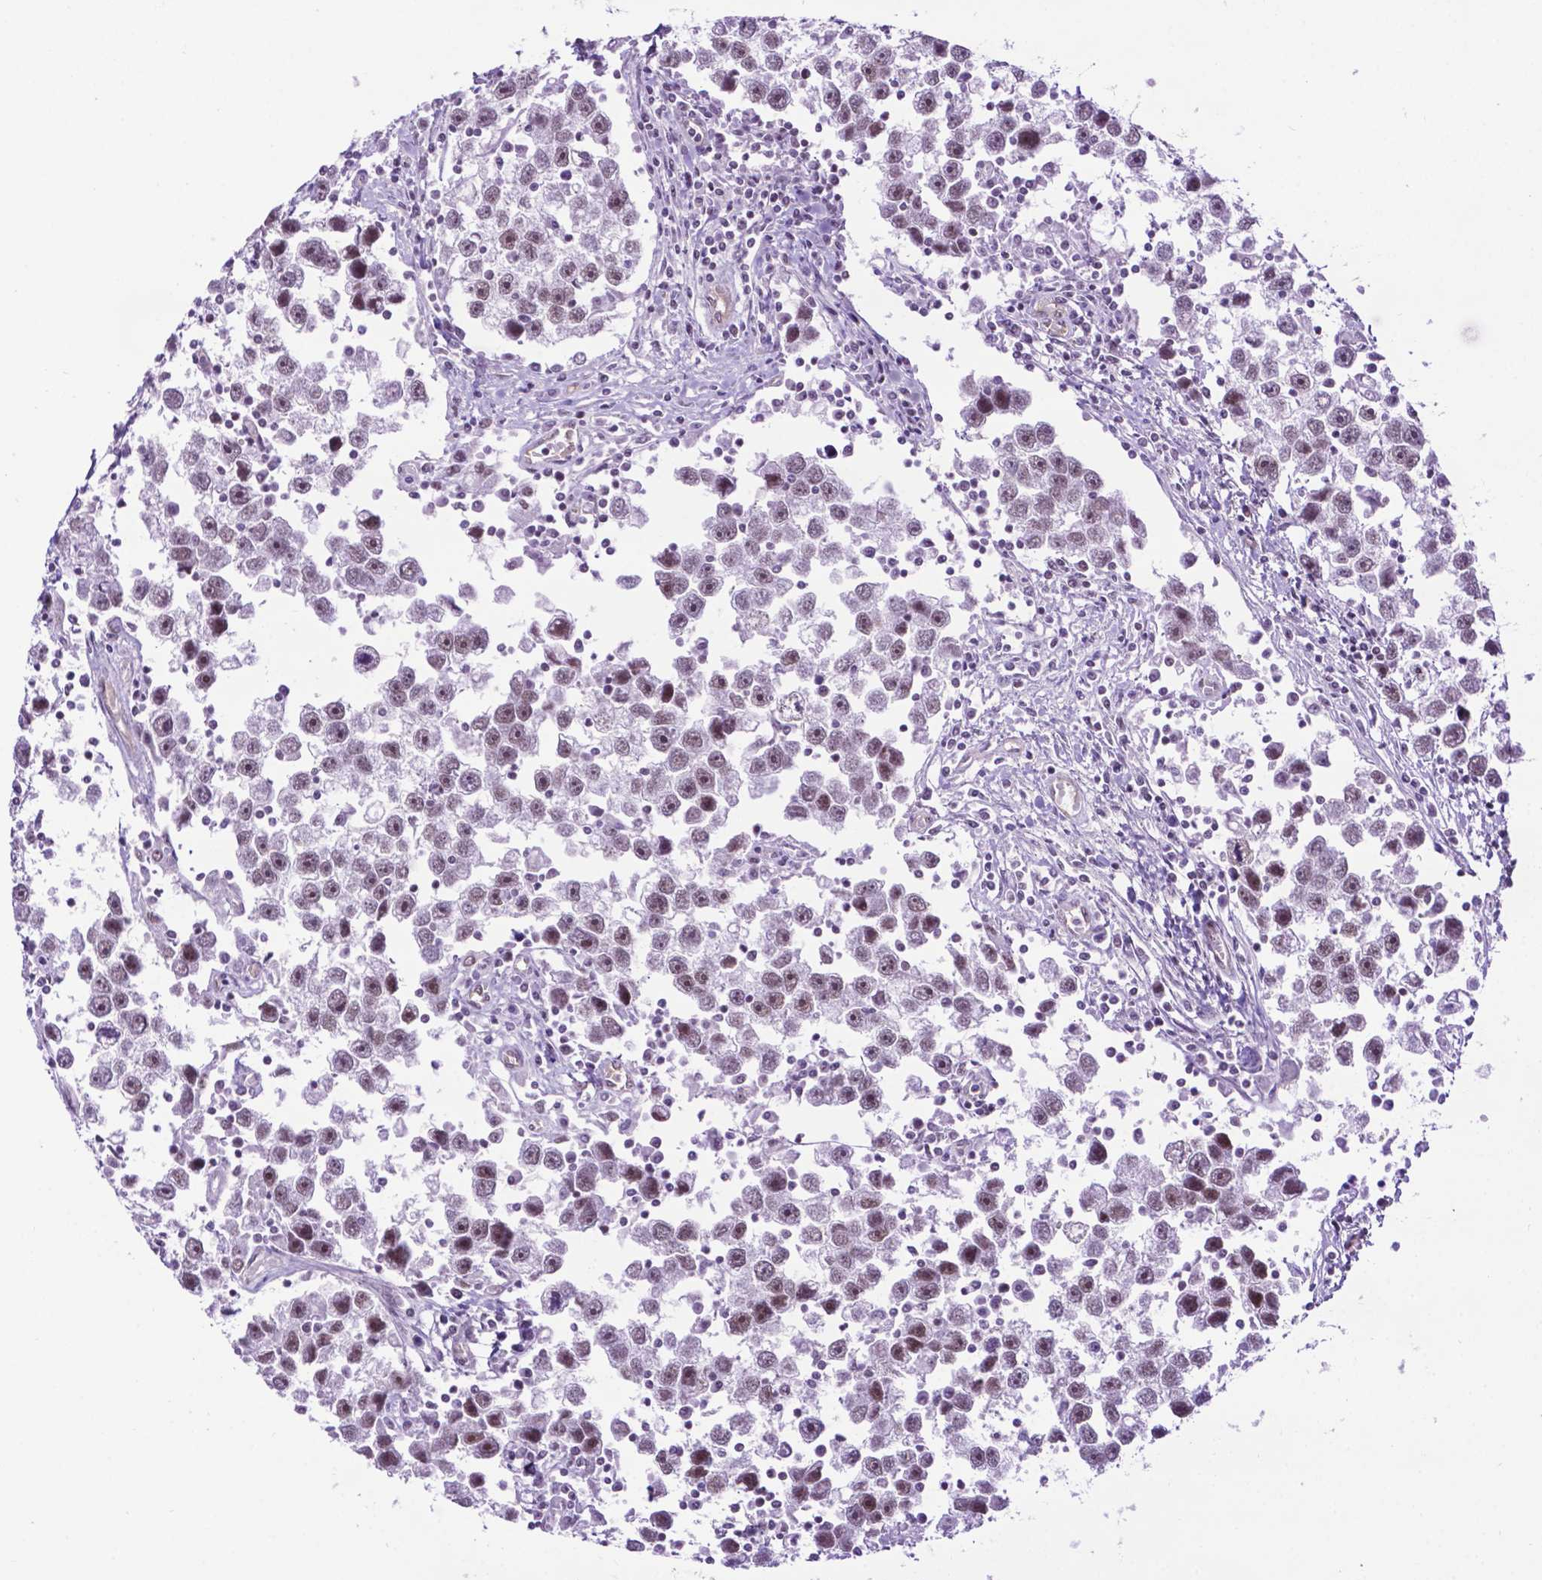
{"staining": {"intensity": "moderate", "quantity": "25%-75%", "location": "nuclear"}, "tissue": "testis cancer", "cell_type": "Tumor cells", "image_type": "cancer", "snomed": [{"axis": "morphology", "description": "Seminoma, NOS"}, {"axis": "topography", "description": "Testis"}], "caption": "High-magnification brightfield microscopy of seminoma (testis) stained with DAB (3,3'-diaminobenzidine) (brown) and counterstained with hematoxylin (blue). tumor cells exhibit moderate nuclear positivity is appreciated in approximately25%-75% of cells.", "gene": "TACSTD2", "patient": {"sex": "male", "age": 30}}